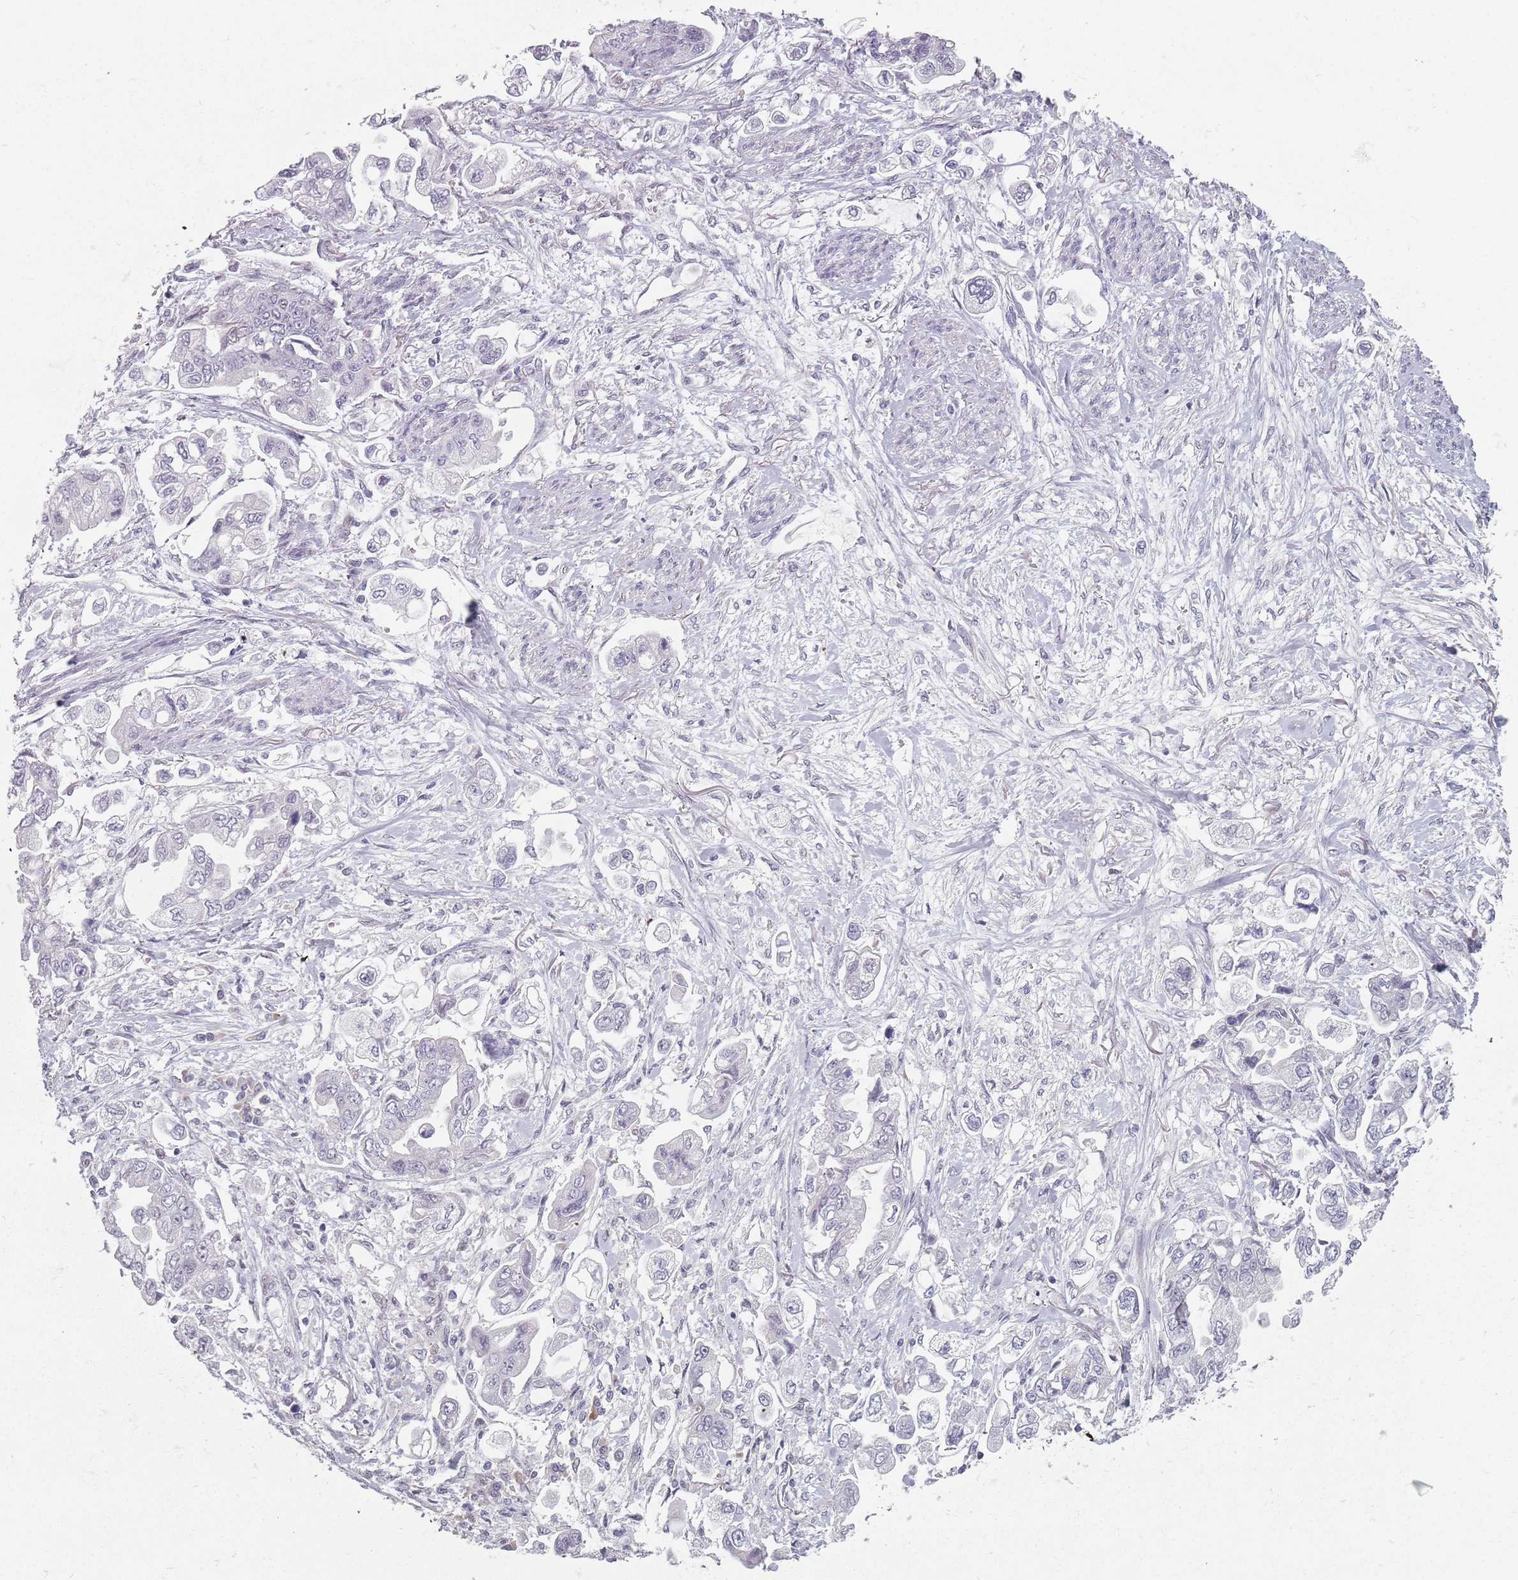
{"staining": {"intensity": "negative", "quantity": "none", "location": "none"}, "tissue": "stomach cancer", "cell_type": "Tumor cells", "image_type": "cancer", "snomed": [{"axis": "morphology", "description": "Adenocarcinoma, NOS"}, {"axis": "topography", "description": "Stomach"}], "caption": "IHC of human stomach adenocarcinoma displays no expression in tumor cells.", "gene": "PTCHD1", "patient": {"sex": "male", "age": 62}}